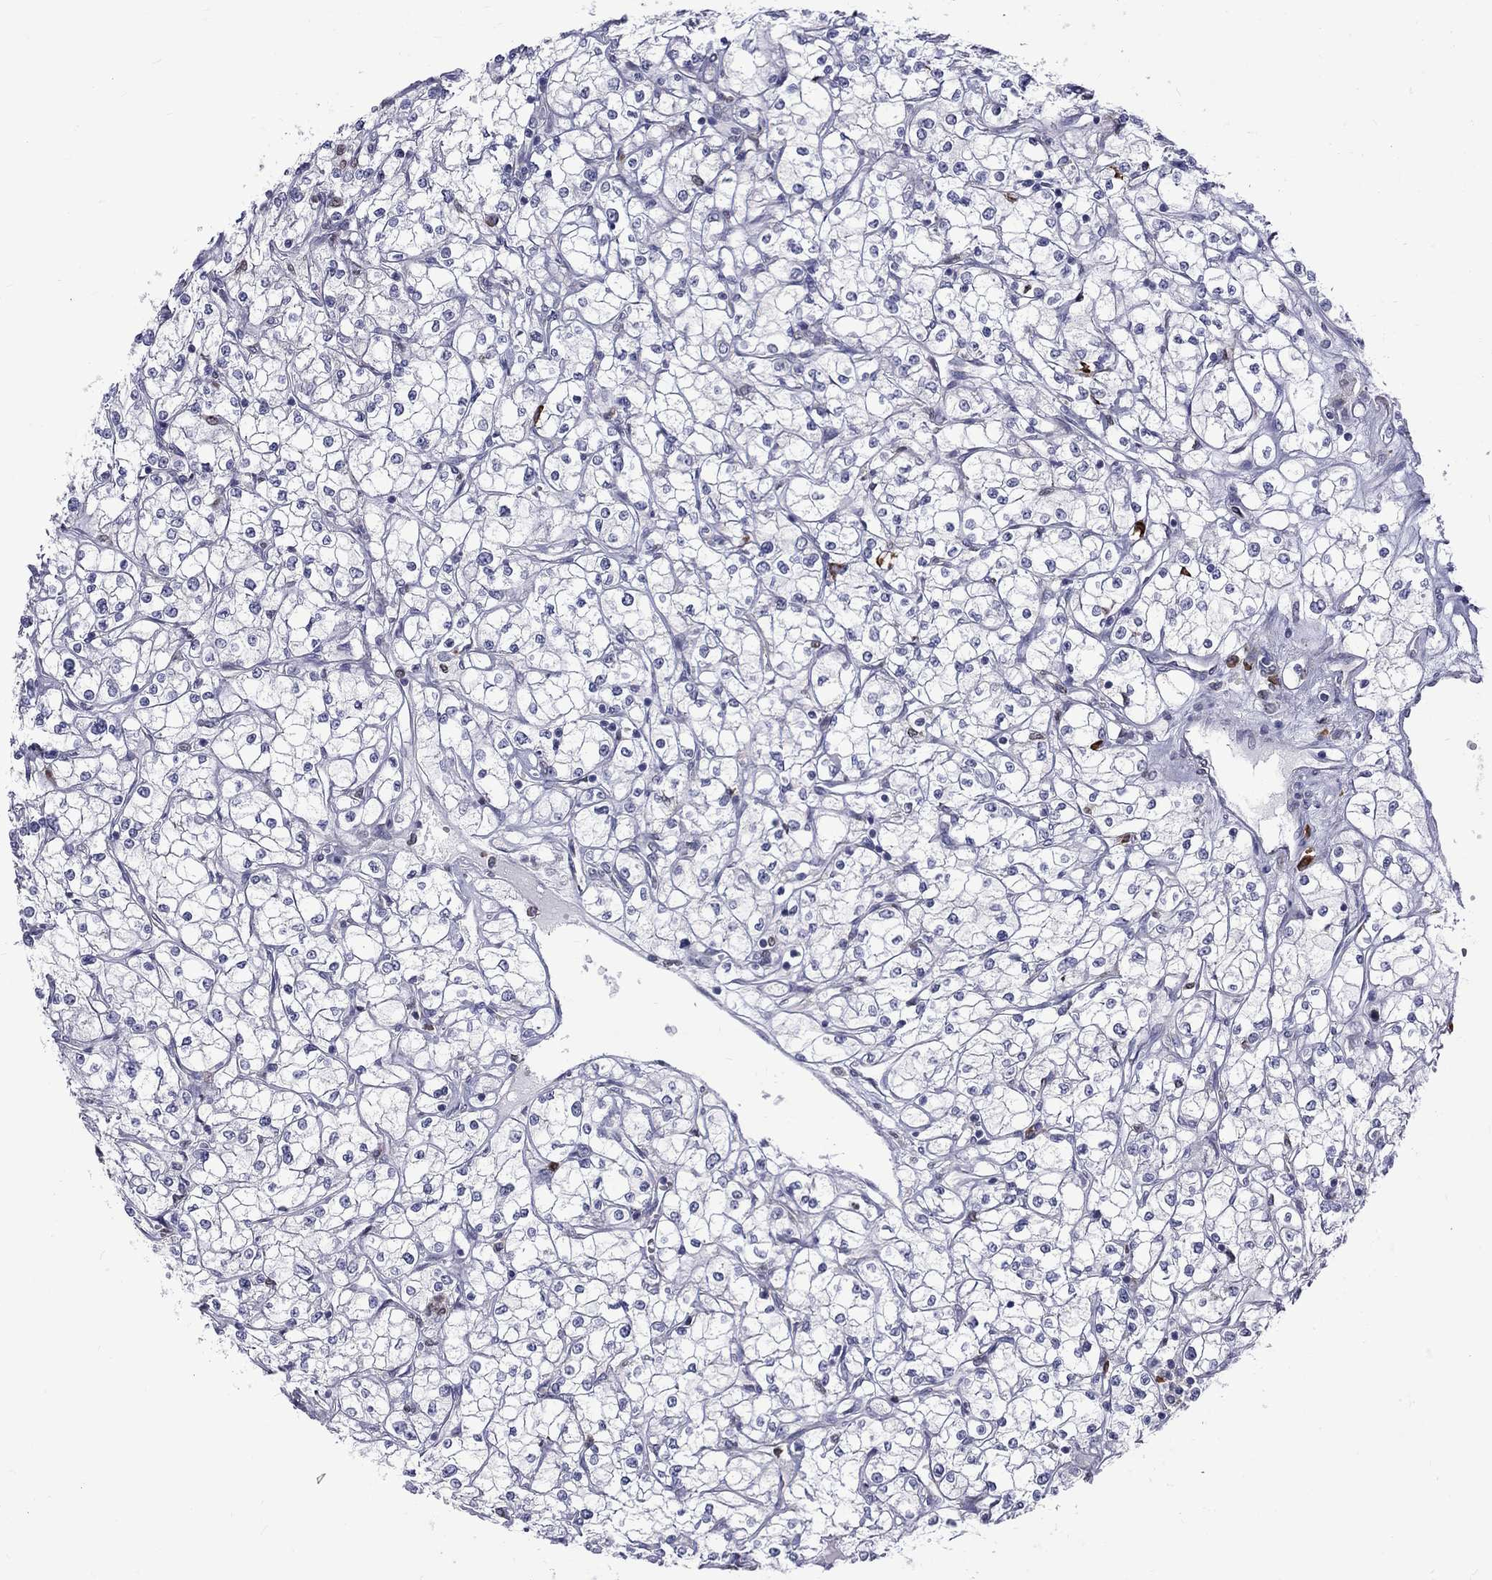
{"staining": {"intensity": "negative", "quantity": "none", "location": "none"}, "tissue": "renal cancer", "cell_type": "Tumor cells", "image_type": "cancer", "snomed": [{"axis": "morphology", "description": "Adenocarcinoma, NOS"}, {"axis": "topography", "description": "Kidney"}], "caption": "Adenocarcinoma (renal) was stained to show a protein in brown. There is no significant staining in tumor cells. (Immunohistochemistry (ihc), brightfield microscopy, high magnification).", "gene": "PABPC4", "patient": {"sex": "male", "age": 67}}